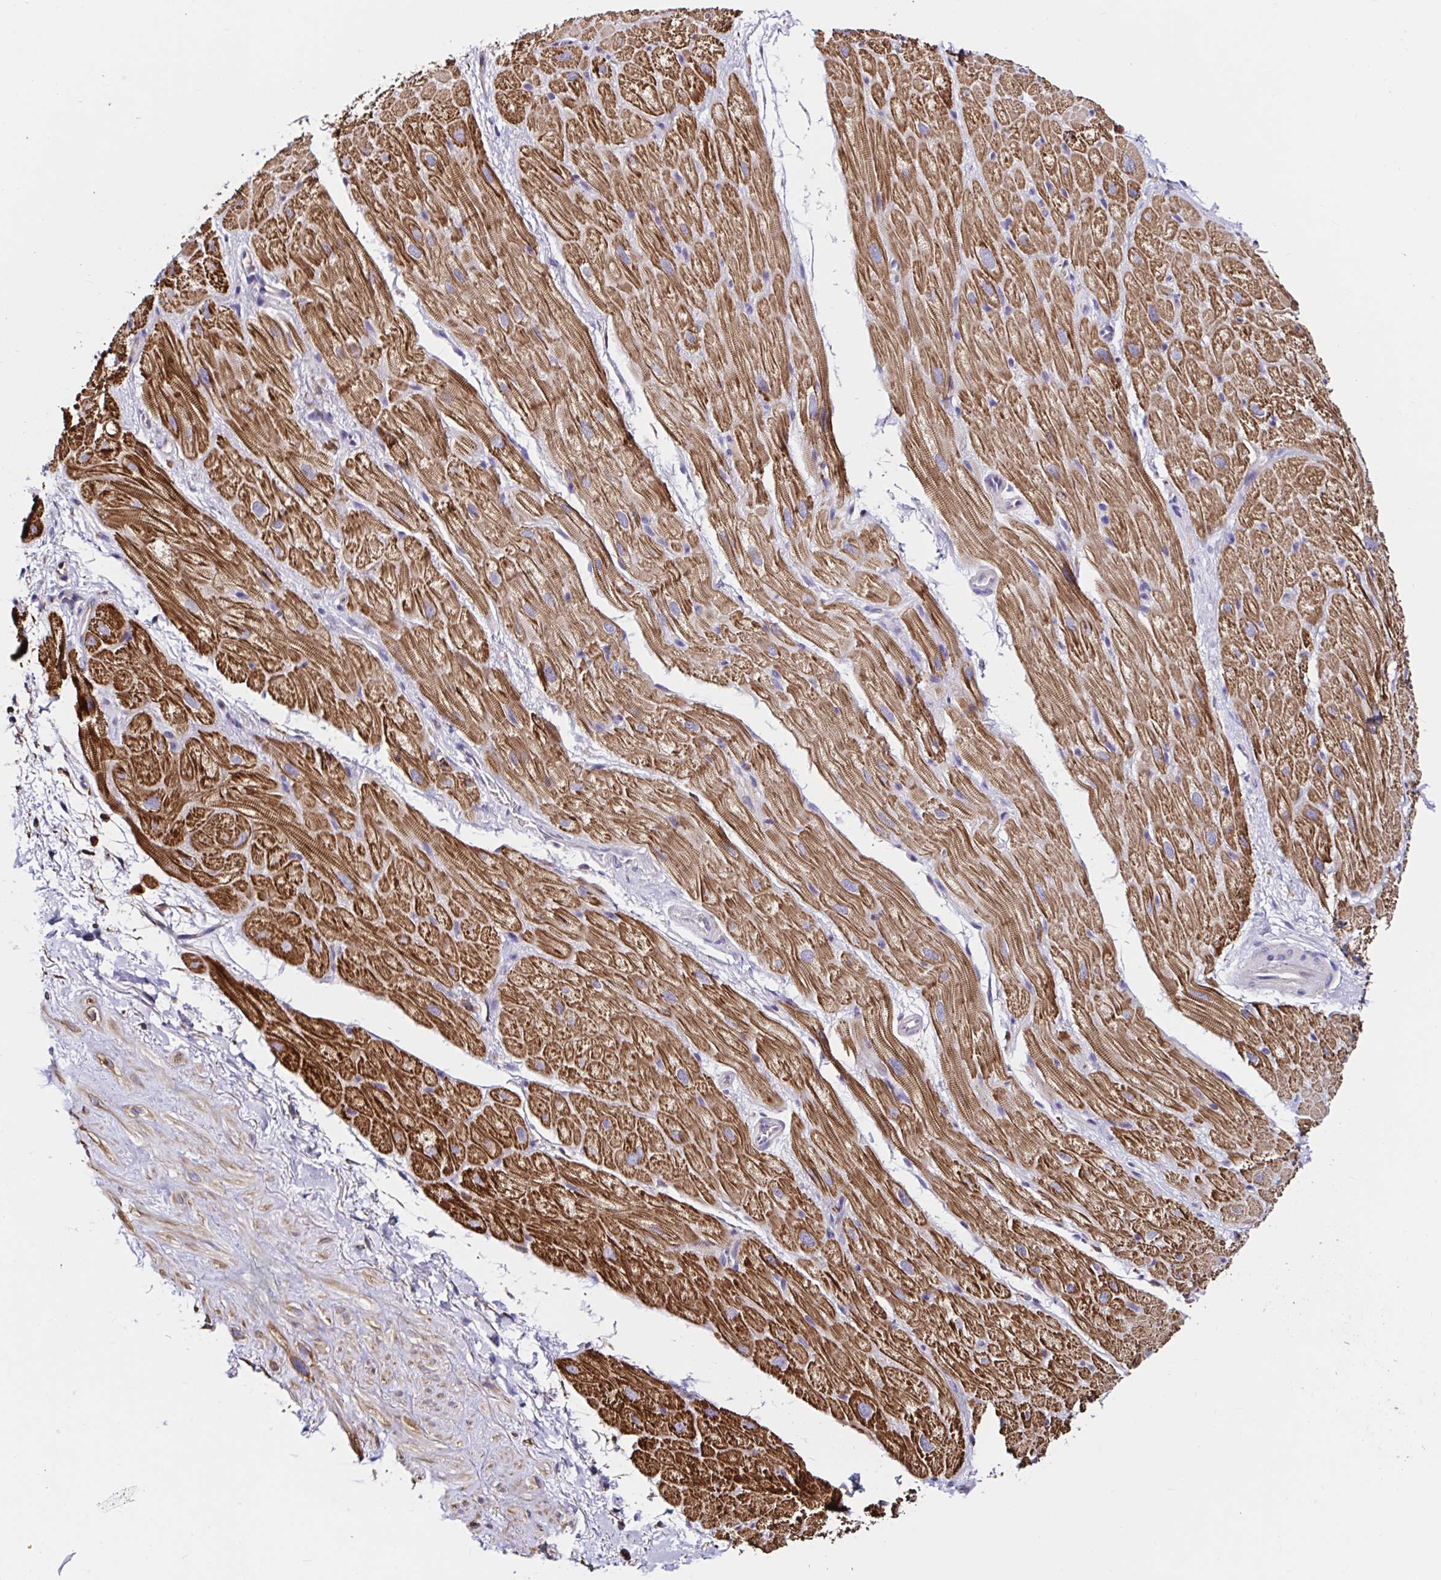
{"staining": {"intensity": "strong", "quantity": ">75%", "location": "cytoplasmic/membranous"}, "tissue": "heart muscle", "cell_type": "Cardiomyocytes", "image_type": "normal", "snomed": [{"axis": "morphology", "description": "Normal tissue, NOS"}, {"axis": "topography", "description": "Heart"}], "caption": "The histopathology image shows staining of unremarkable heart muscle, revealing strong cytoplasmic/membranous protein positivity (brown color) within cardiomyocytes. The staining is performed using DAB (3,3'-diaminobenzidine) brown chromogen to label protein expression. The nuclei are counter-stained blue using hematoxylin.", "gene": "MSR1", "patient": {"sex": "male", "age": 62}}